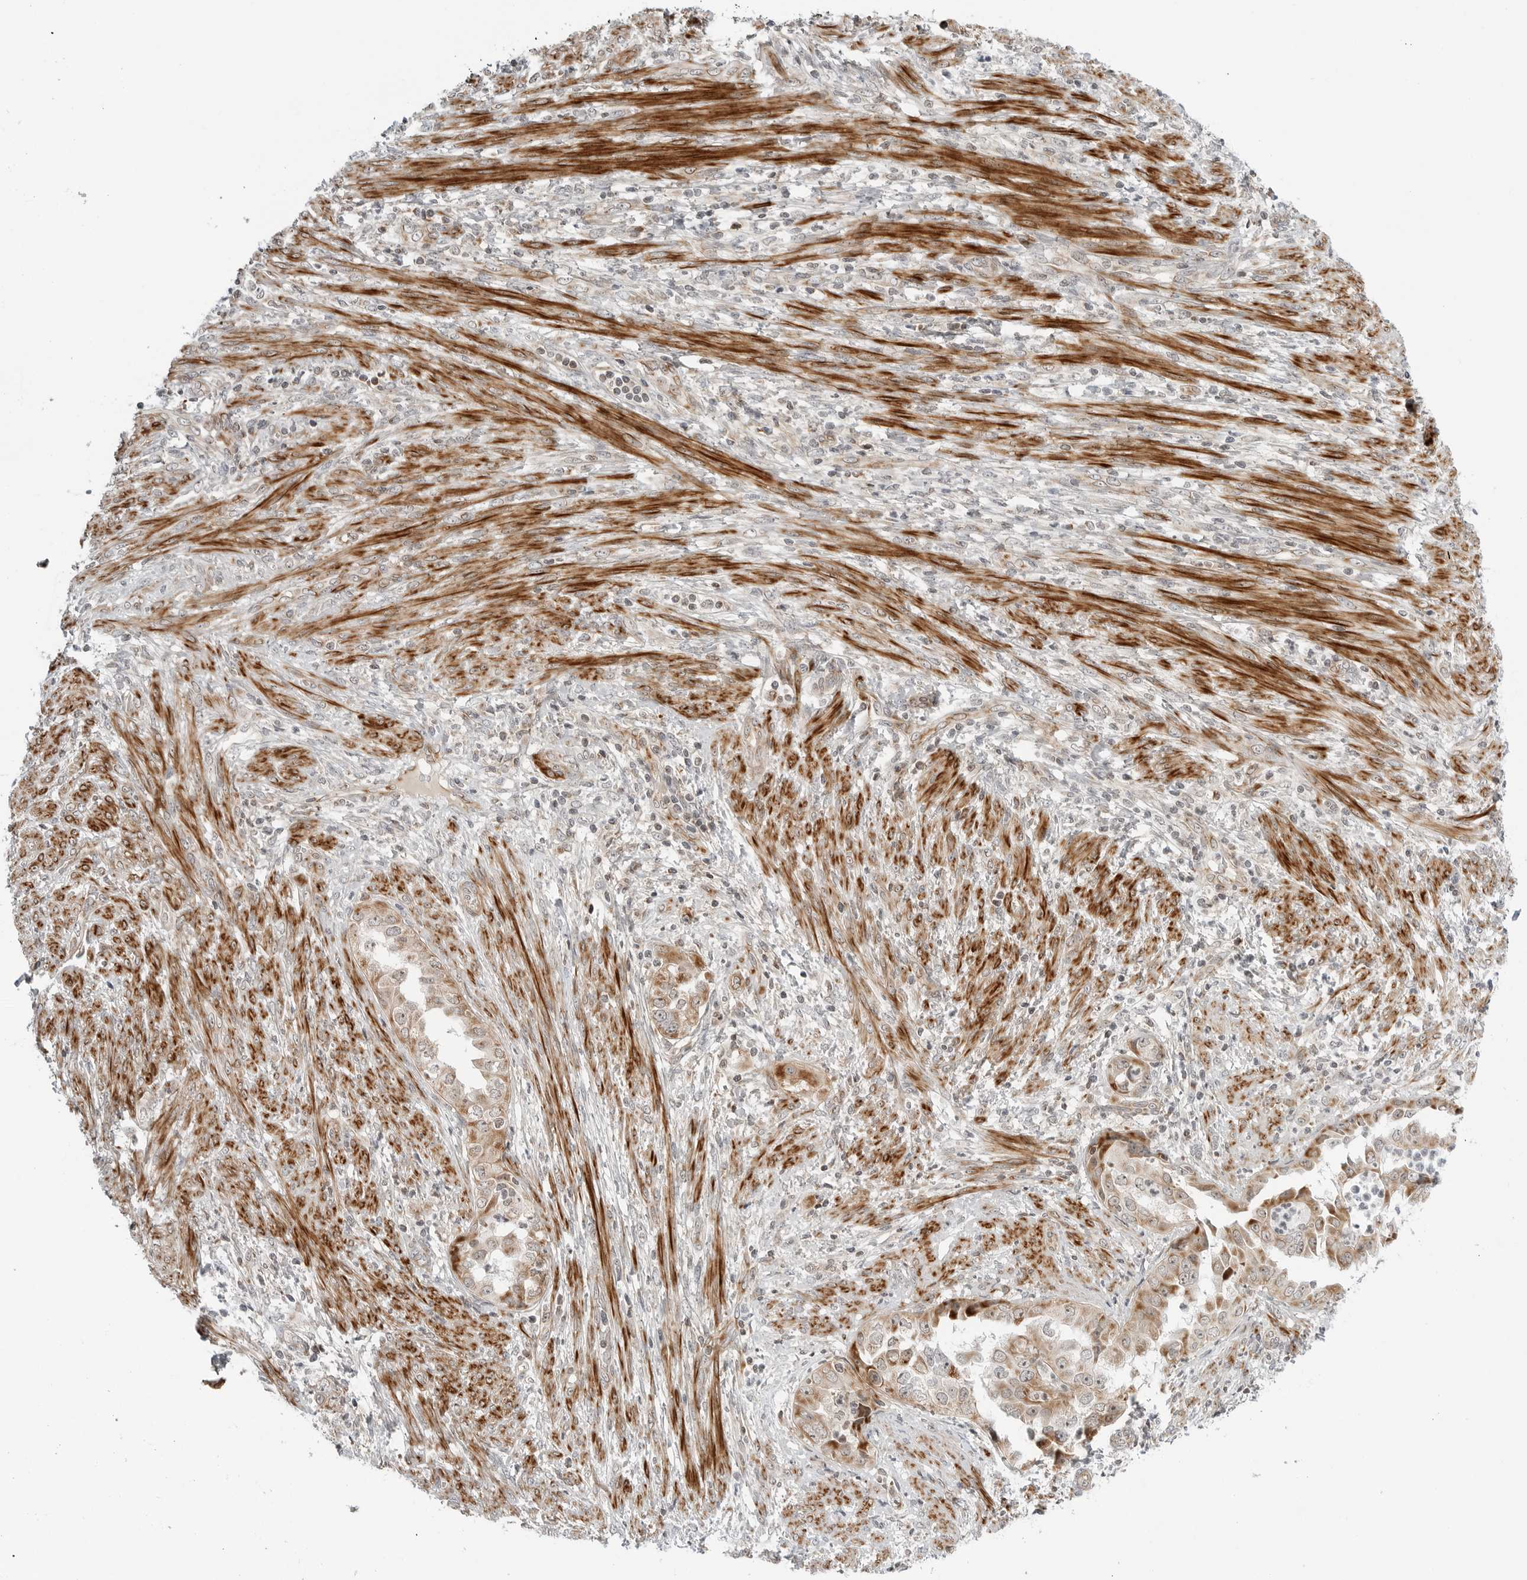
{"staining": {"intensity": "moderate", "quantity": ">75%", "location": "cytoplasmic/membranous"}, "tissue": "endometrial cancer", "cell_type": "Tumor cells", "image_type": "cancer", "snomed": [{"axis": "morphology", "description": "Adenocarcinoma, NOS"}, {"axis": "topography", "description": "Endometrium"}], "caption": "Tumor cells display medium levels of moderate cytoplasmic/membranous positivity in about >75% of cells in endometrial cancer.", "gene": "PEX2", "patient": {"sex": "female", "age": 85}}